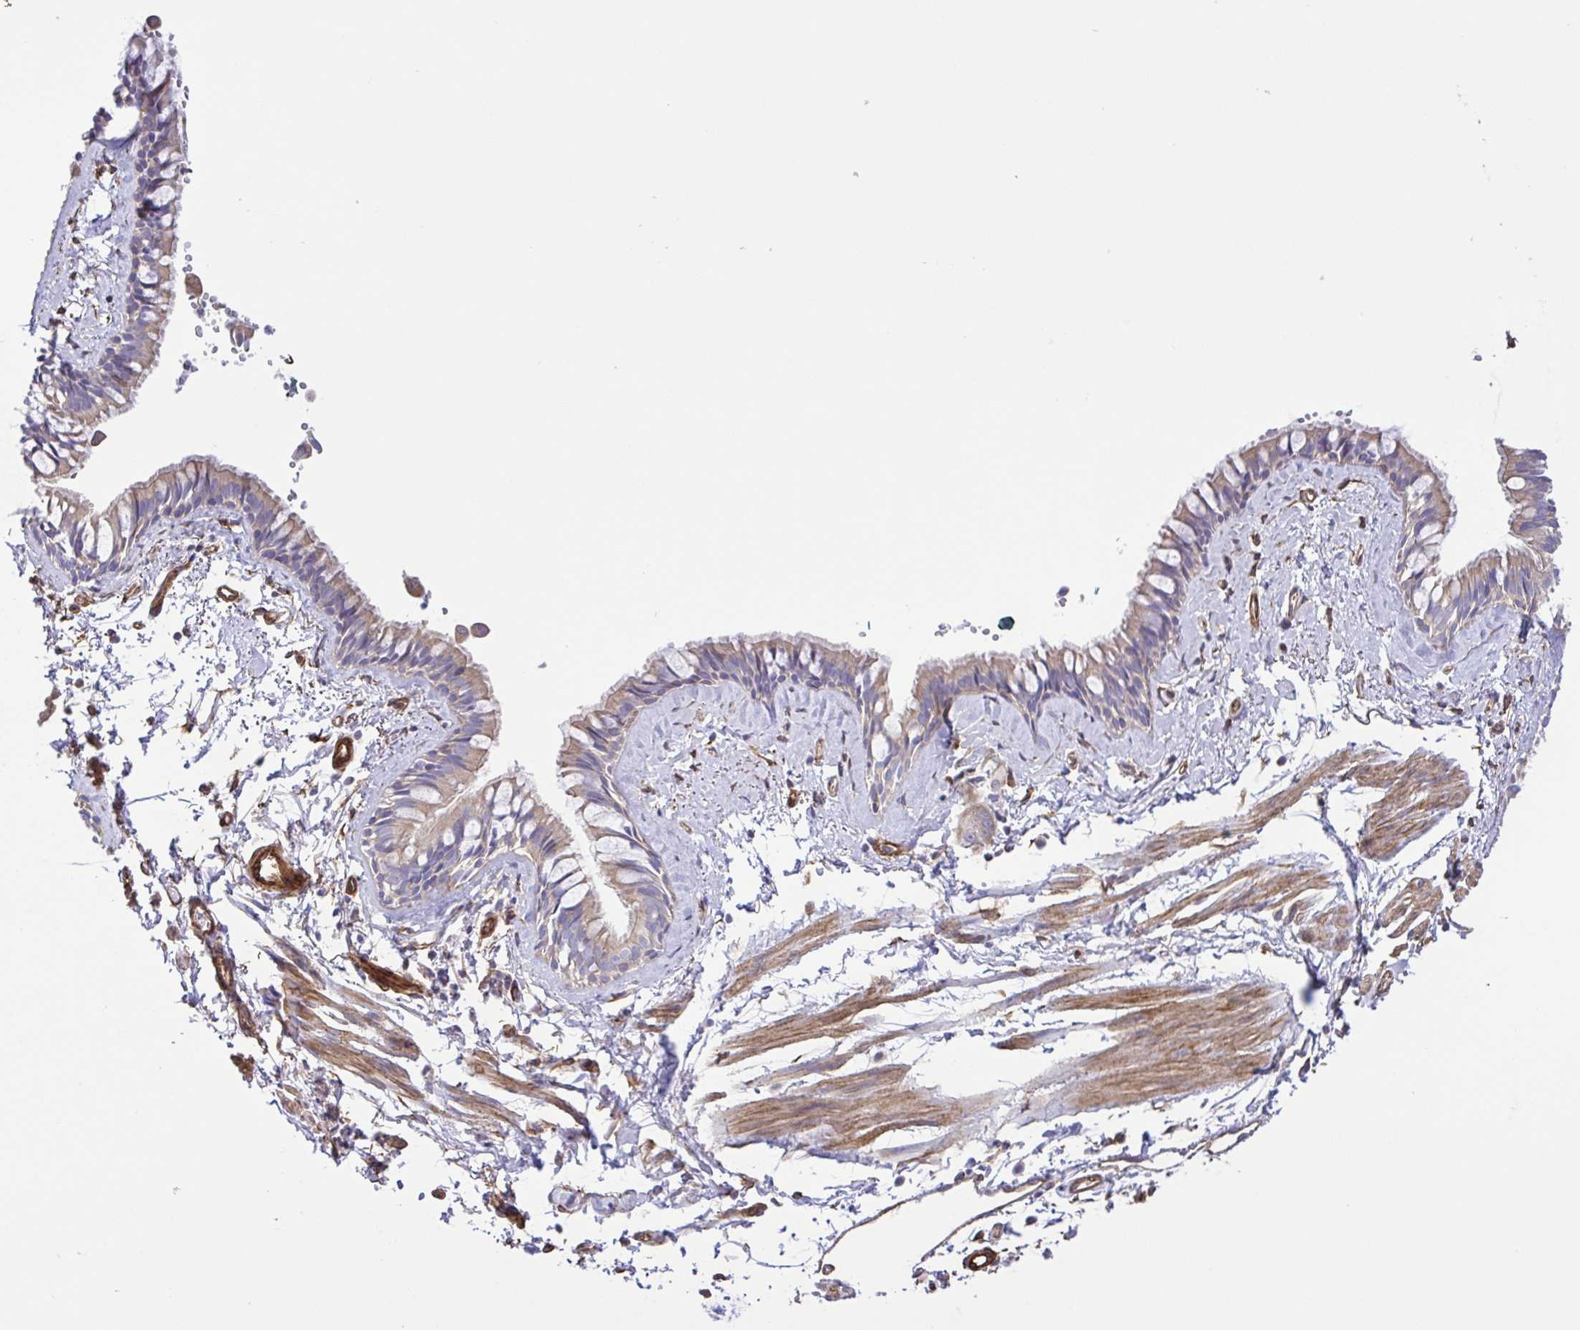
{"staining": {"intensity": "weak", "quantity": "25%-75%", "location": "cytoplasmic/membranous"}, "tissue": "bronchus", "cell_type": "Respiratory epithelial cells", "image_type": "normal", "snomed": [{"axis": "morphology", "description": "Normal tissue, NOS"}, {"axis": "topography", "description": "Bronchus"}], "caption": "This photomicrograph demonstrates immunohistochemistry staining of benign human bronchus, with low weak cytoplasmic/membranous positivity in approximately 25%-75% of respiratory epithelial cells.", "gene": "FLT1", "patient": {"sex": "female", "age": 59}}